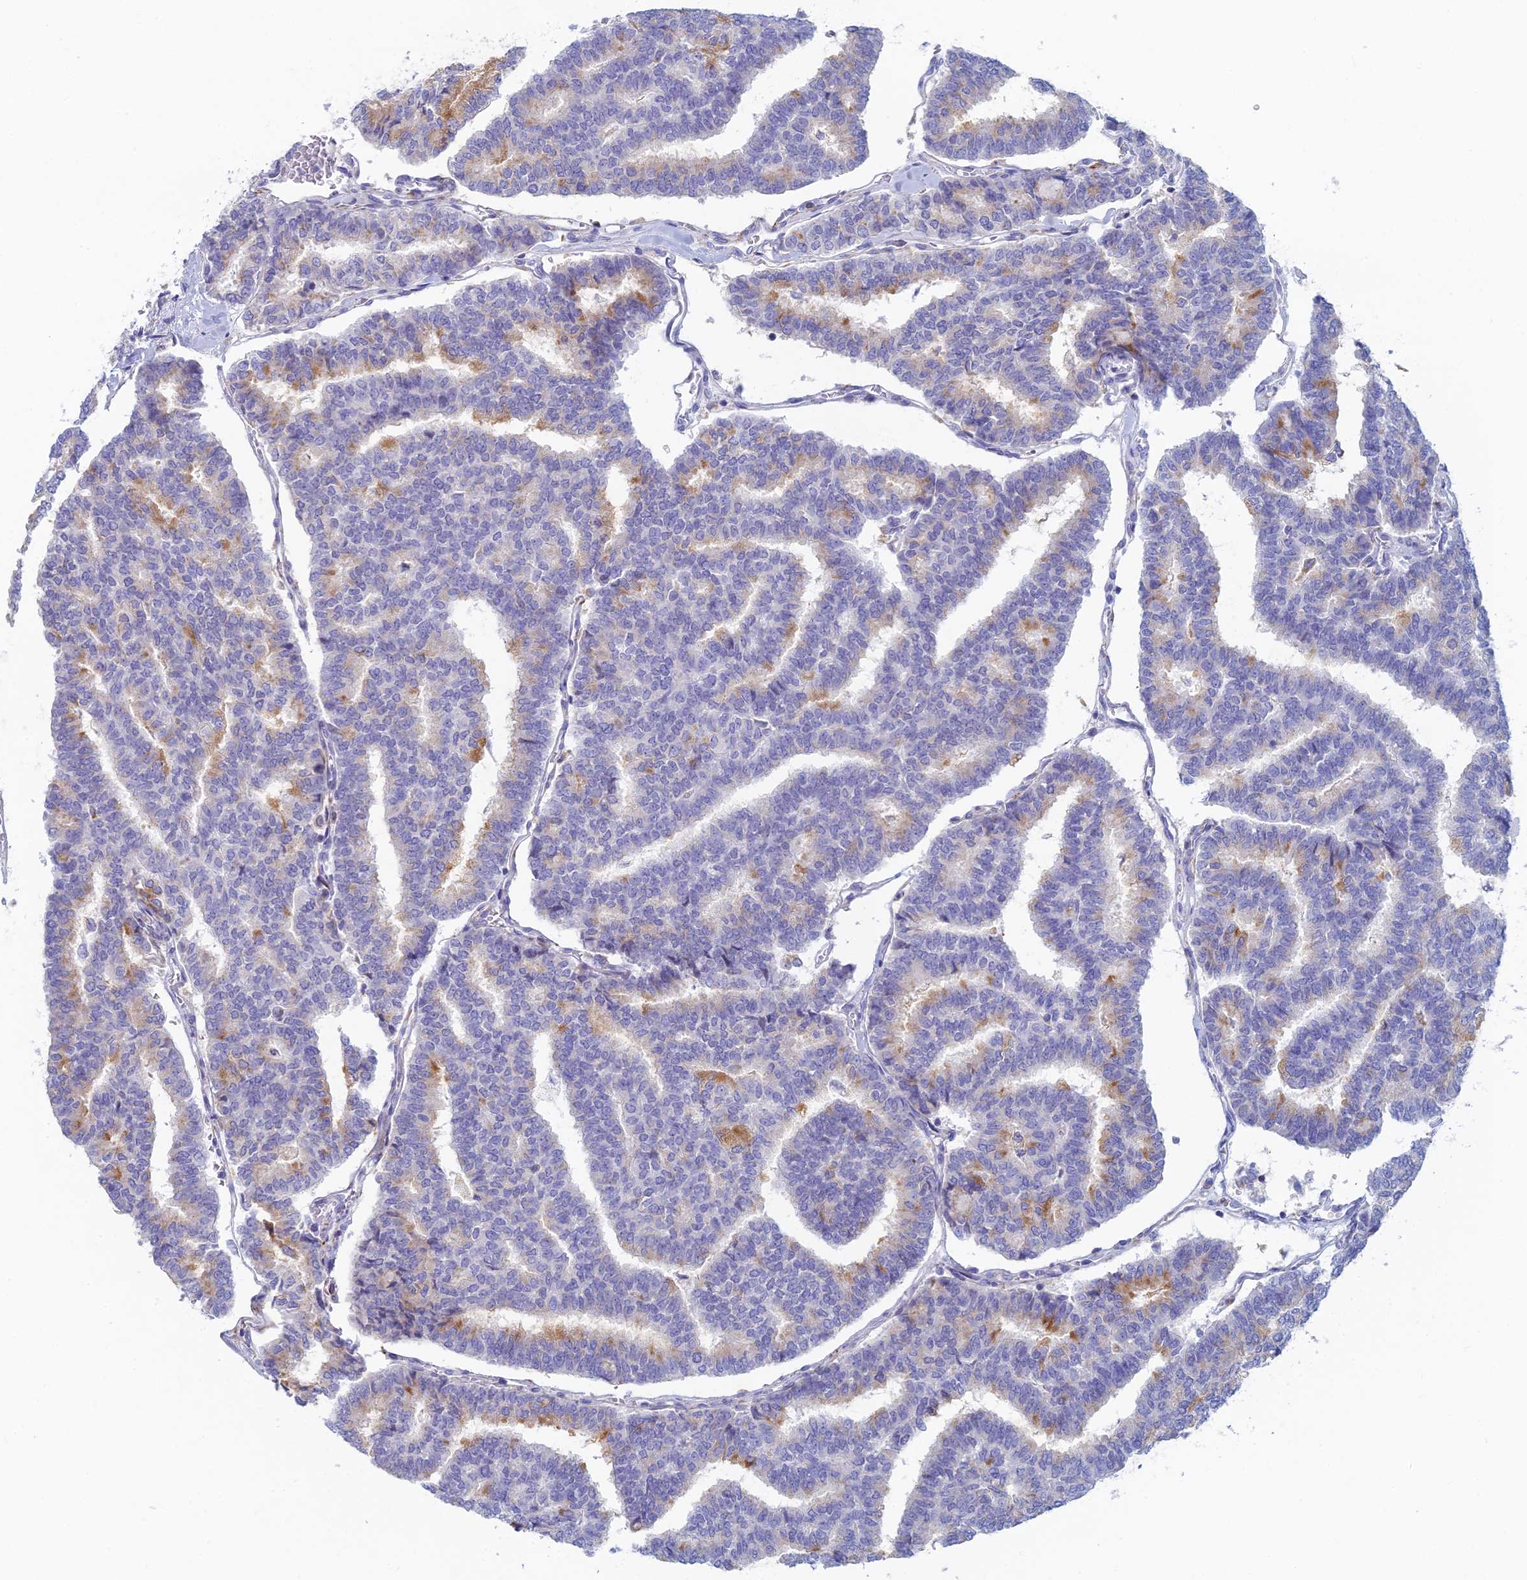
{"staining": {"intensity": "moderate", "quantity": "<25%", "location": "cytoplasmic/membranous"}, "tissue": "thyroid cancer", "cell_type": "Tumor cells", "image_type": "cancer", "snomed": [{"axis": "morphology", "description": "Papillary adenocarcinoma, NOS"}, {"axis": "topography", "description": "Thyroid gland"}], "caption": "Papillary adenocarcinoma (thyroid) stained with DAB (3,3'-diaminobenzidine) immunohistochemistry displays low levels of moderate cytoplasmic/membranous expression in about <25% of tumor cells.", "gene": "FERD3L", "patient": {"sex": "female", "age": 35}}